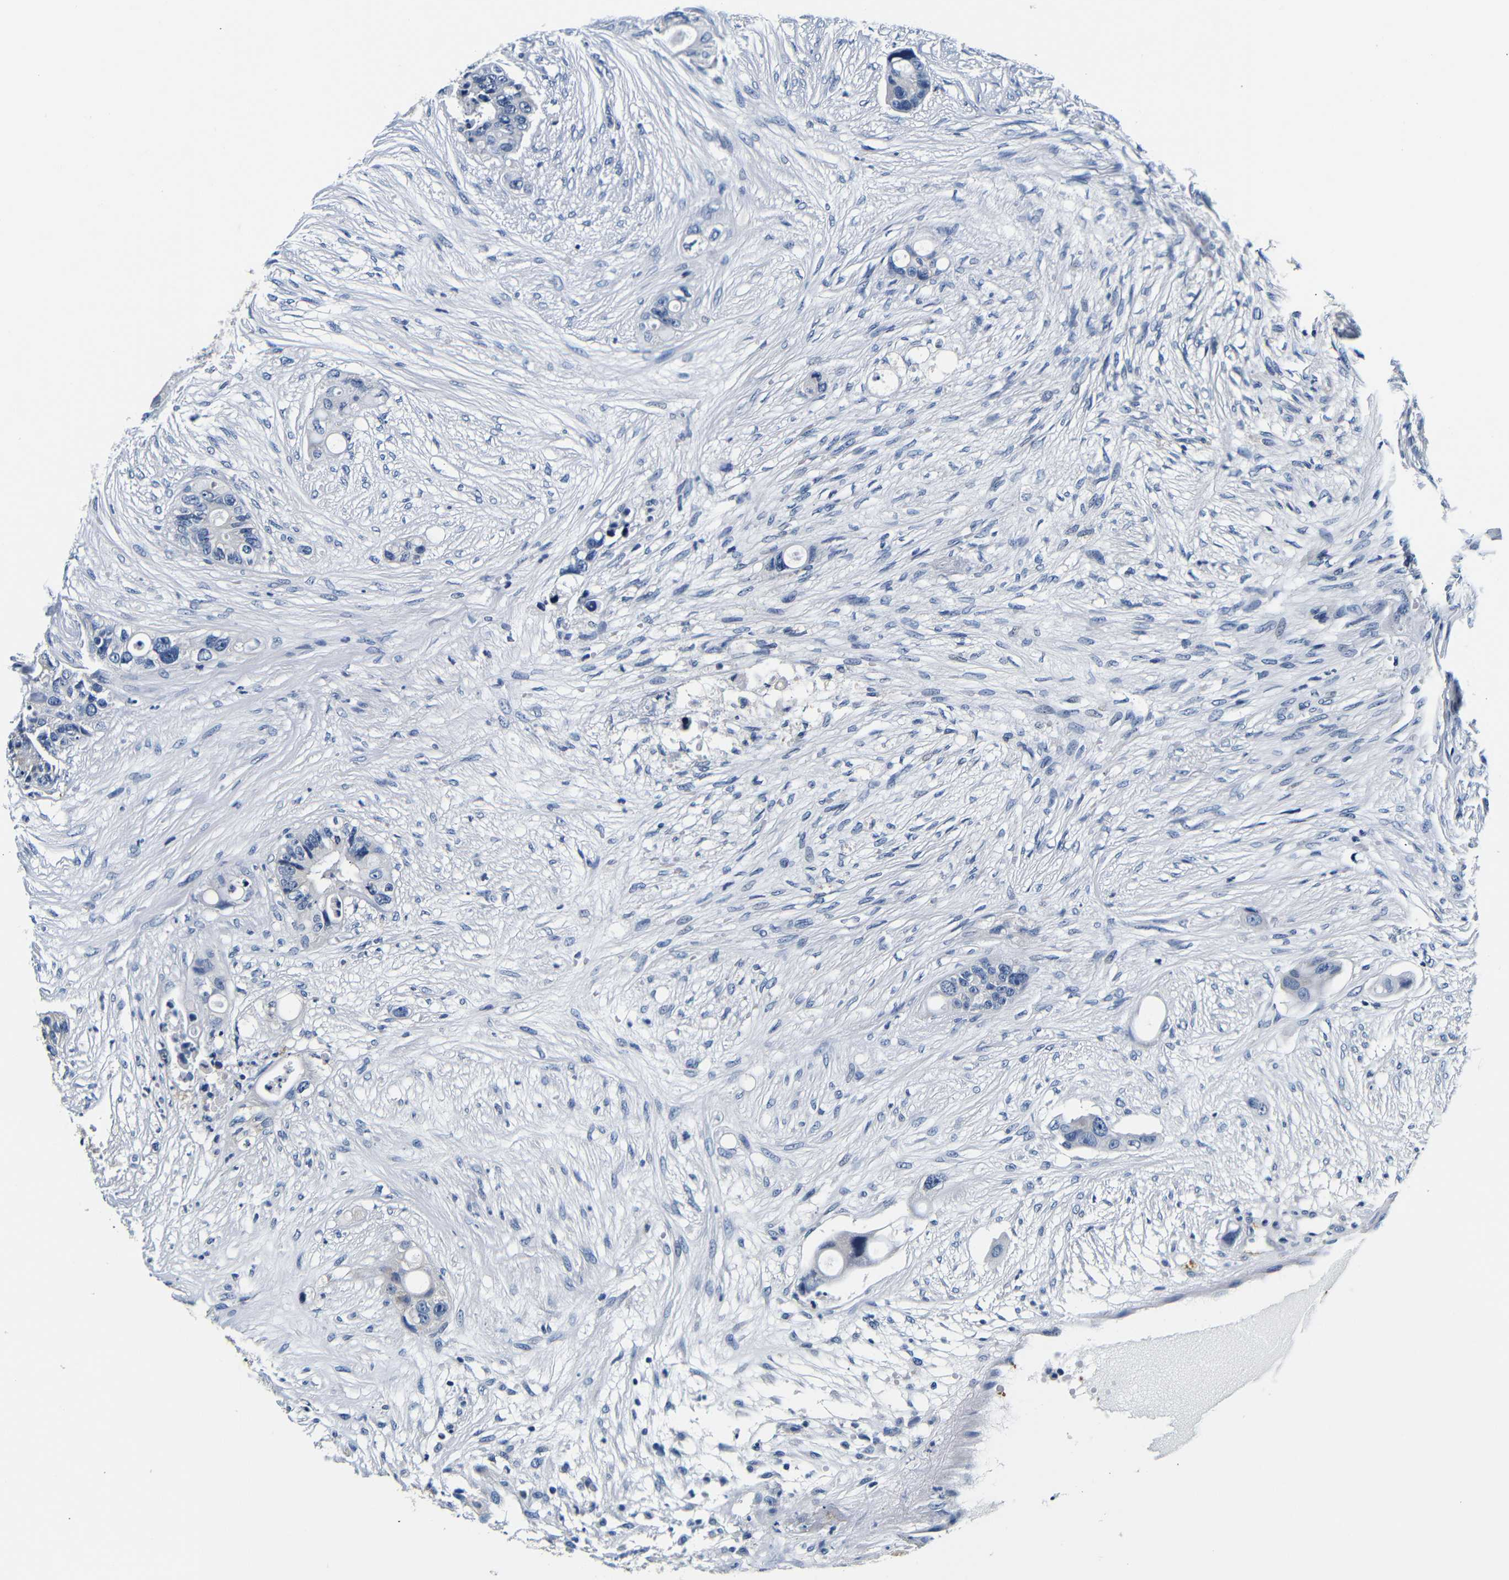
{"staining": {"intensity": "negative", "quantity": "none", "location": "none"}, "tissue": "colorectal cancer", "cell_type": "Tumor cells", "image_type": "cancer", "snomed": [{"axis": "morphology", "description": "Adenocarcinoma, NOS"}, {"axis": "topography", "description": "Colon"}], "caption": "Tumor cells show no significant positivity in colorectal cancer.", "gene": "GP1BA", "patient": {"sex": "female", "age": 57}}